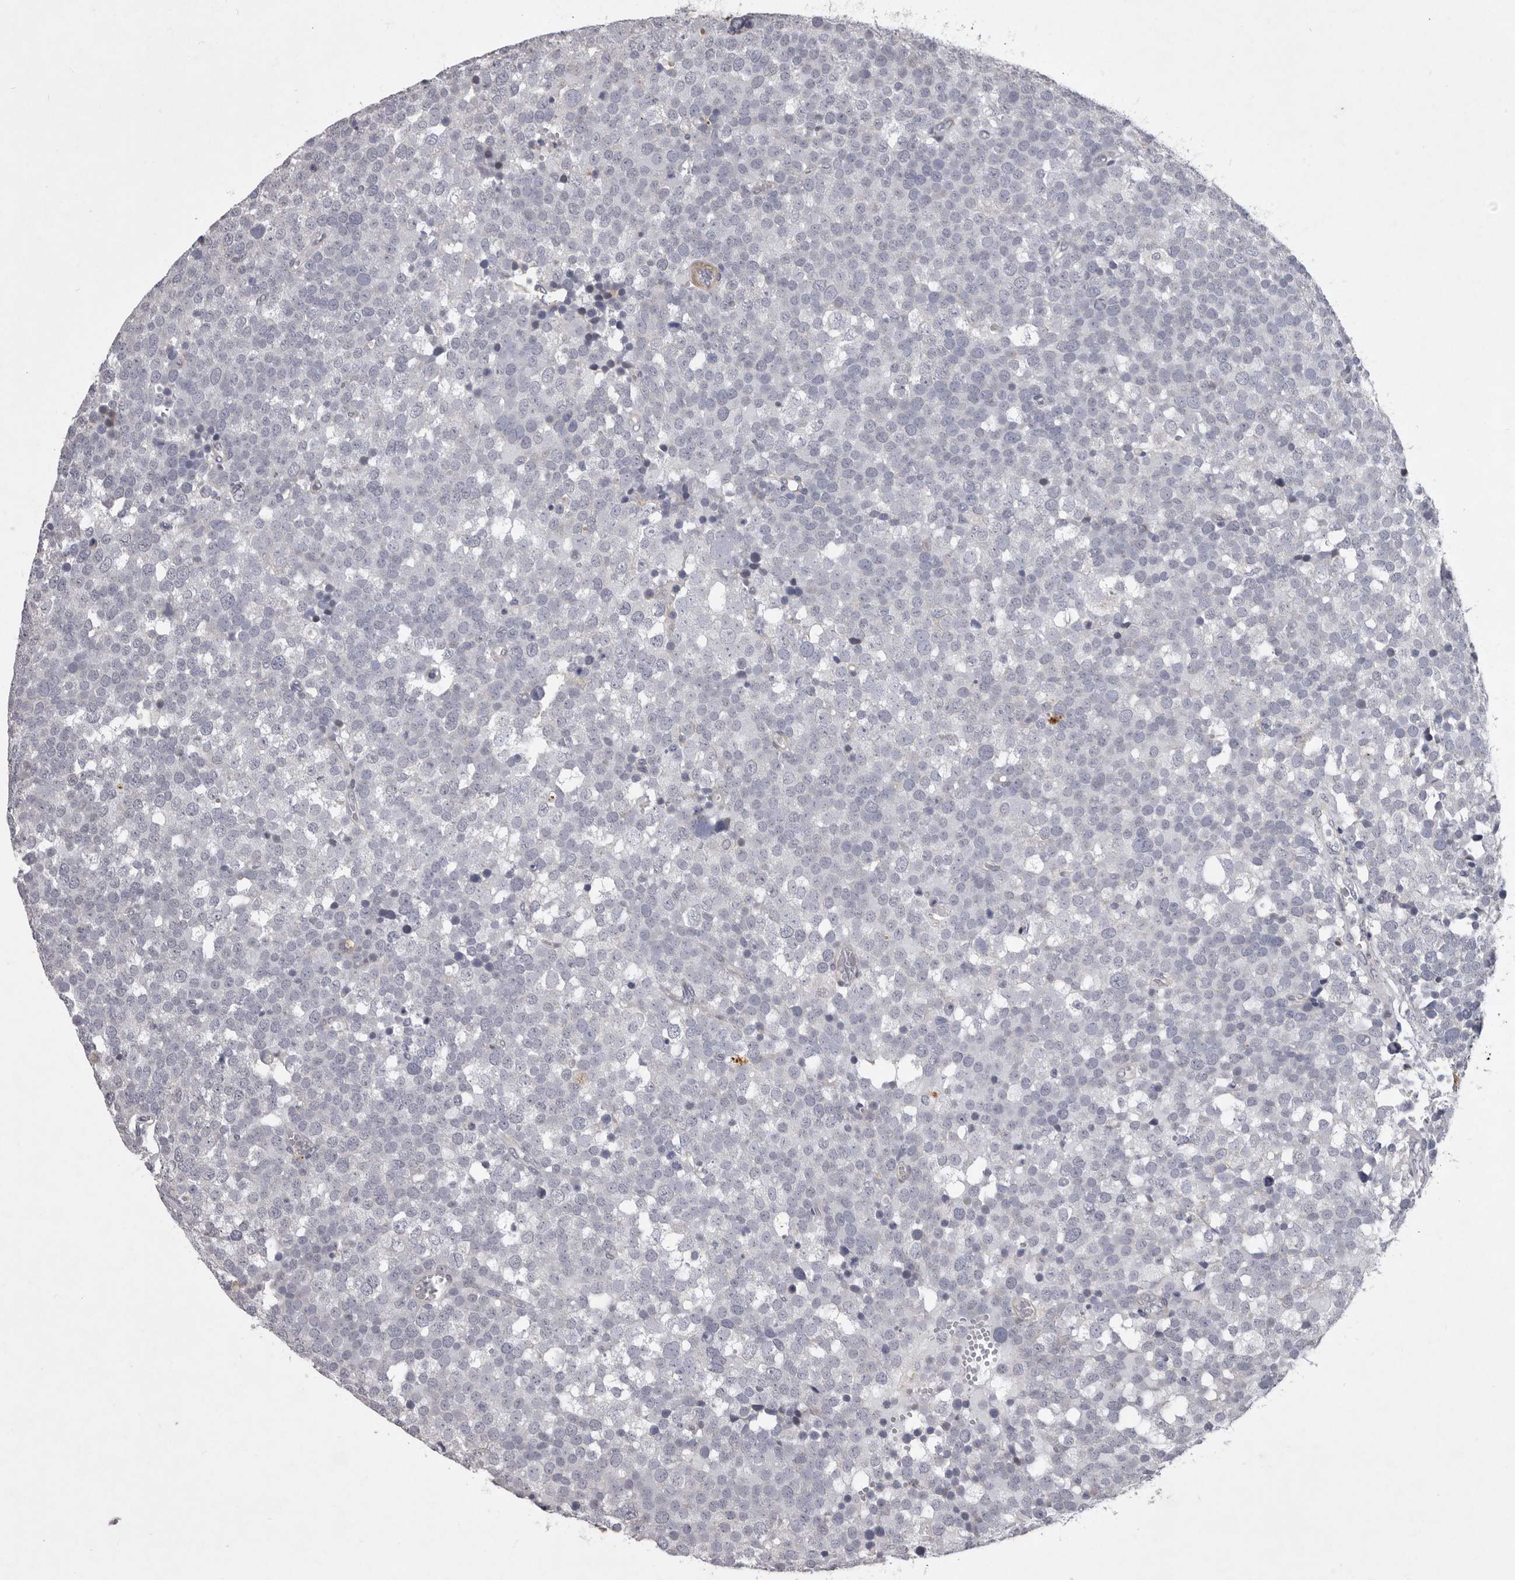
{"staining": {"intensity": "negative", "quantity": "none", "location": "none"}, "tissue": "testis cancer", "cell_type": "Tumor cells", "image_type": "cancer", "snomed": [{"axis": "morphology", "description": "Seminoma, NOS"}, {"axis": "topography", "description": "Testis"}], "caption": "A high-resolution photomicrograph shows immunohistochemistry staining of testis seminoma, which exhibits no significant staining in tumor cells.", "gene": "NKAIN4", "patient": {"sex": "male", "age": 71}}